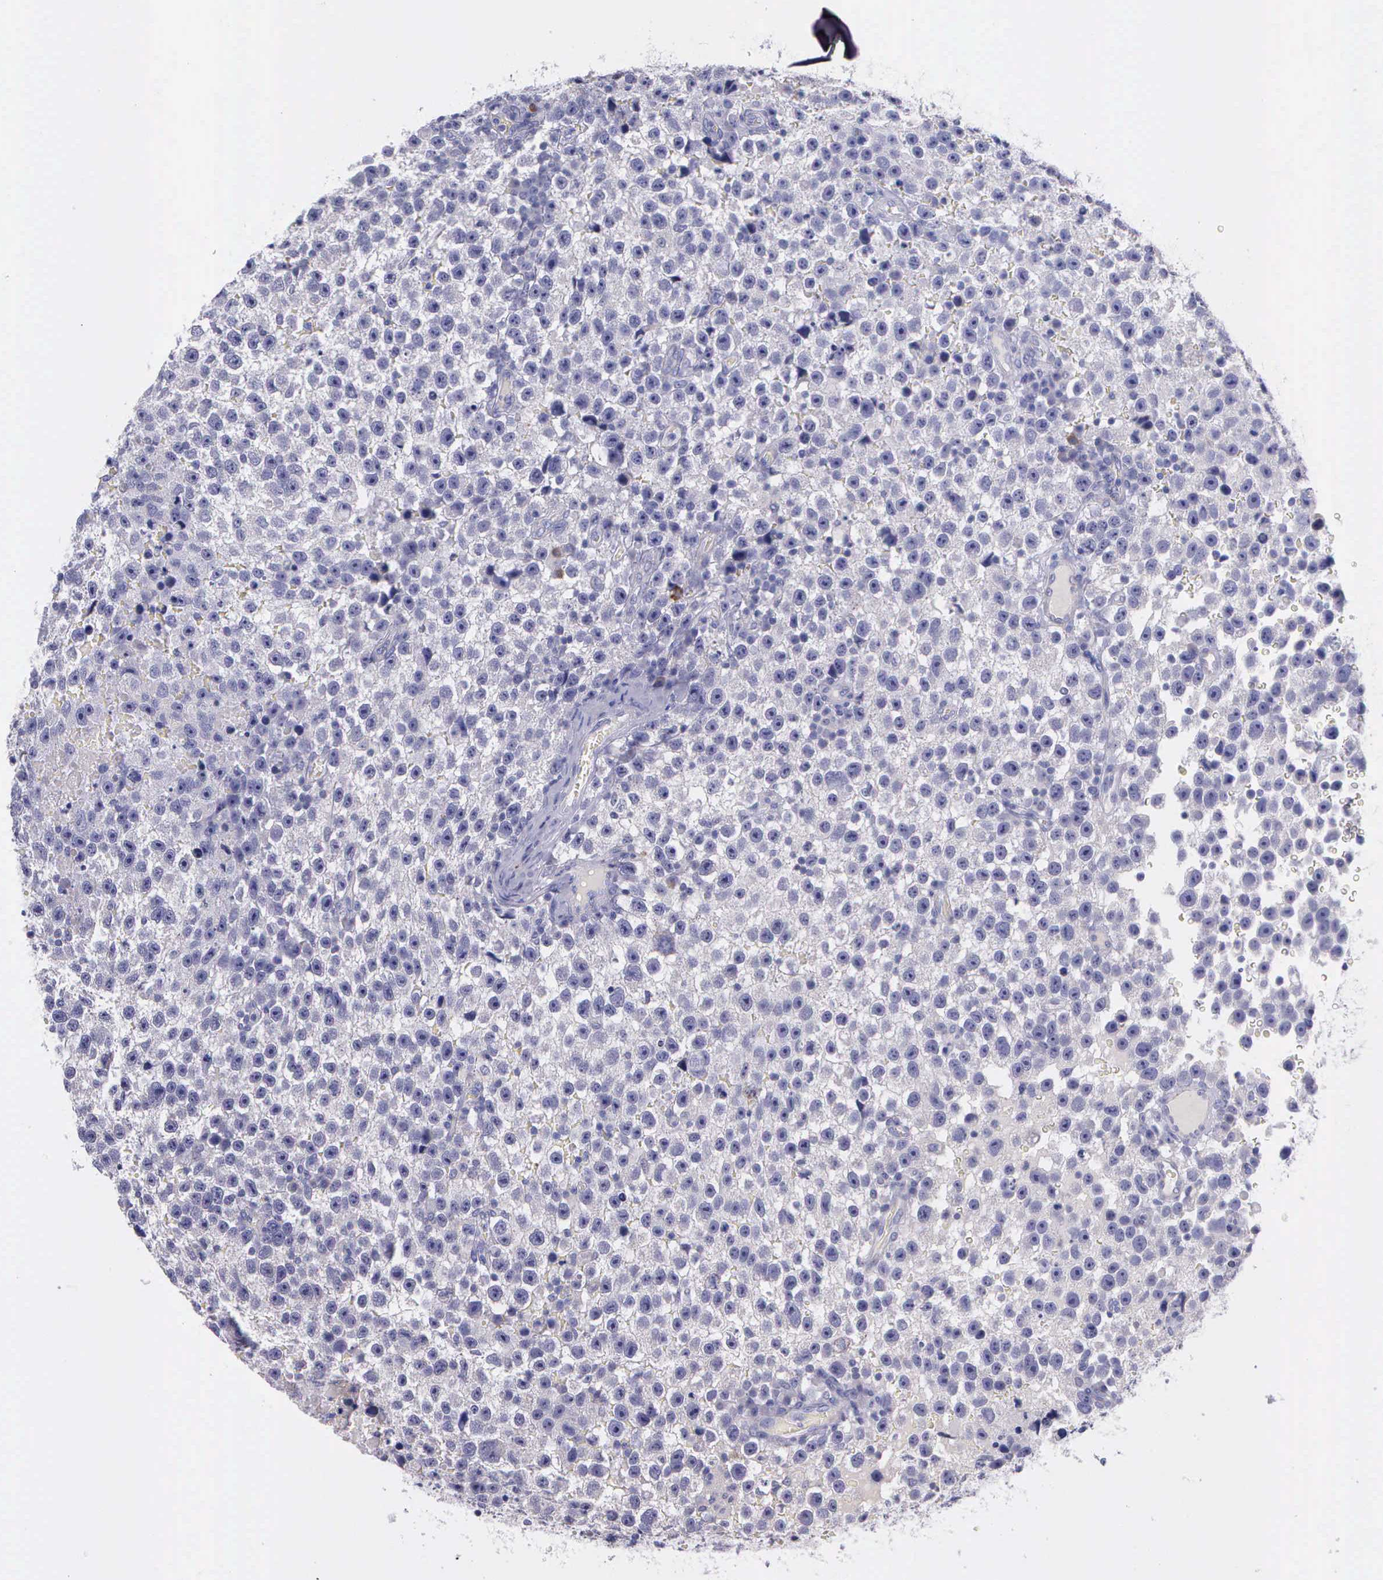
{"staining": {"intensity": "negative", "quantity": "none", "location": "none"}, "tissue": "testis cancer", "cell_type": "Tumor cells", "image_type": "cancer", "snomed": [{"axis": "morphology", "description": "Seminoma, NOS"}, {"axis": "topography", "description": "Testis"}], "caption": "A micrograph of human testis cancer is negative for staining in tumor cells. Nuclei are stained in blue.", "gene": "THSD7A", "patient": {"sex": "male", "age": 33}}